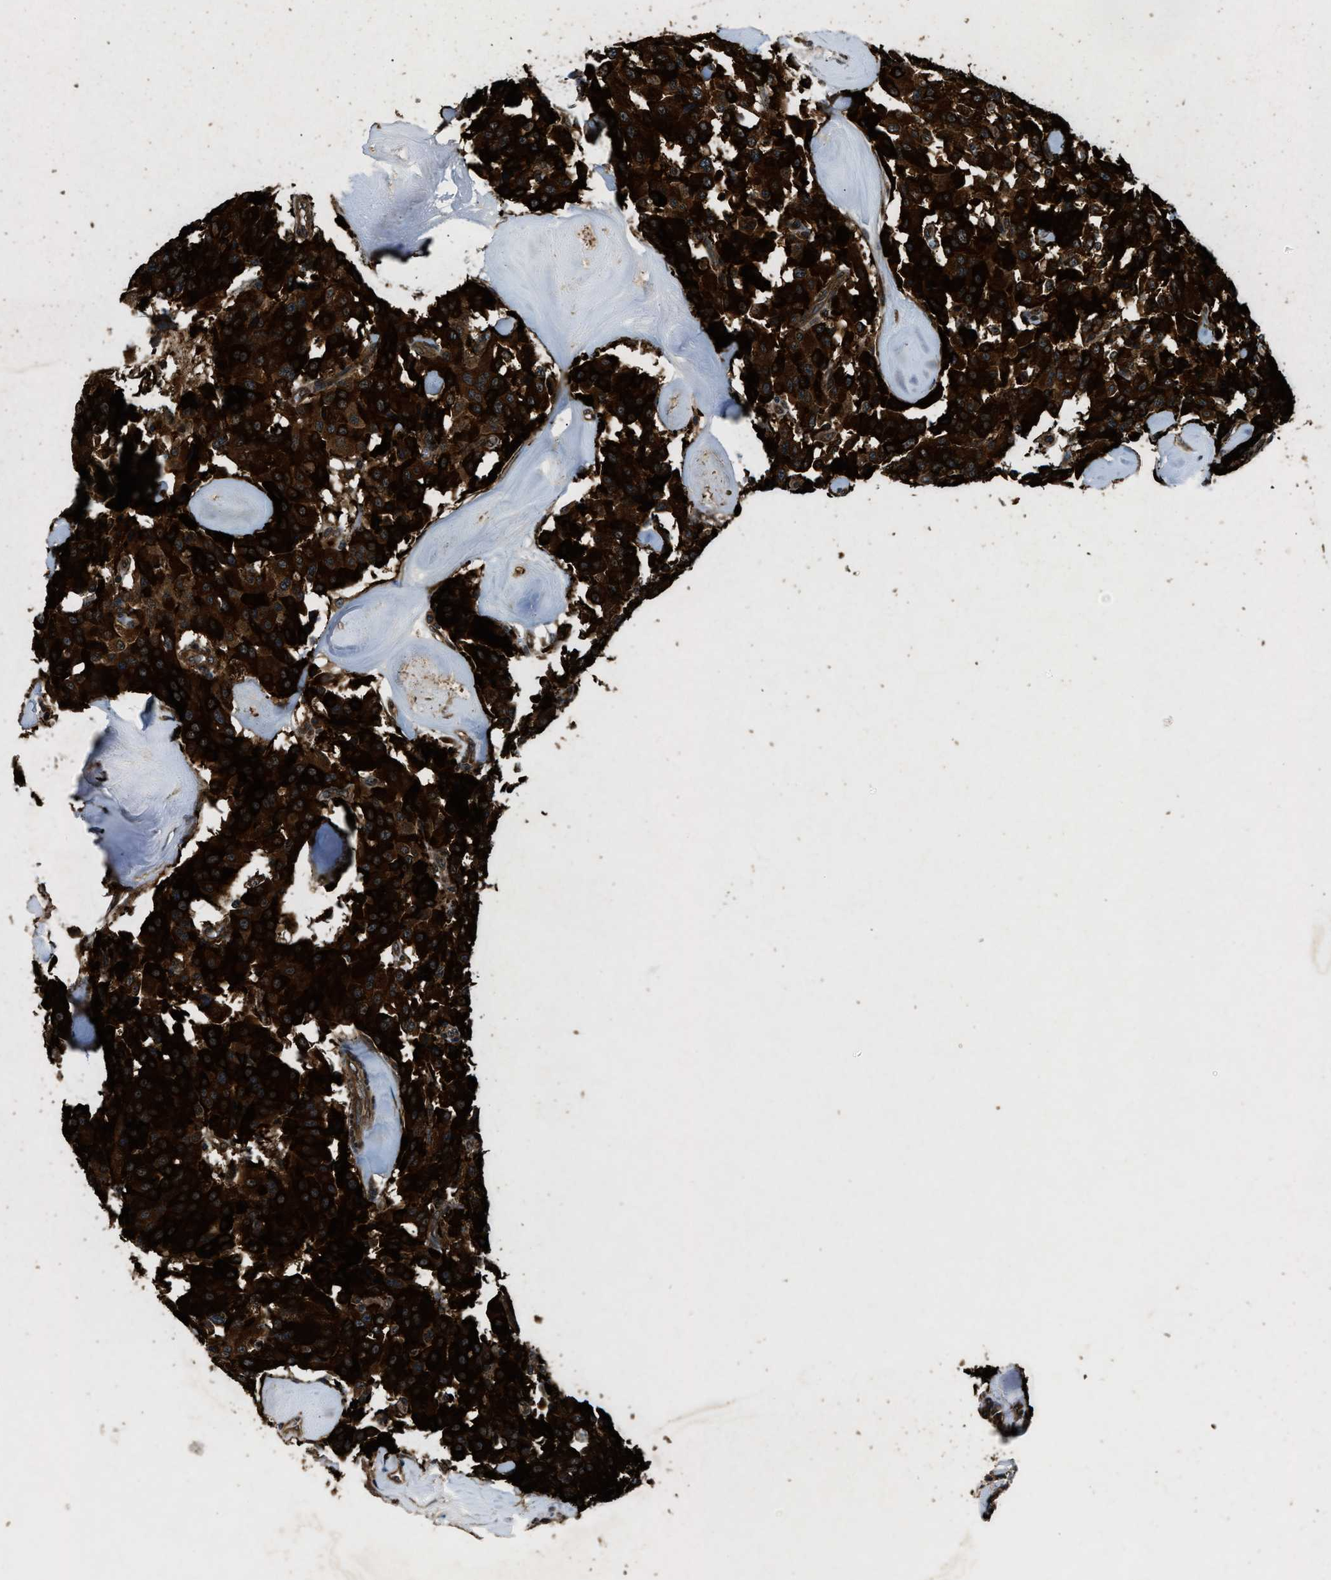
{"staining": {"intensity": "strong", "quantity": ">75%", "location": "cytoplasmic/membranous"}, "tissue": "carcinoid", "cell_type": "Tumor cells", "image_type": "cancer", "snomed": [{"axis": "morphology", "description": "Carcinoid, malignant, NOS"}, {"axis": "topography", "description": "Lung"}], "caption": "Protein analysis of carcinoid tissue shows strong cytoplasmic/membranous staining in about >75% of tumor cells.", "gene": "PNPLA8", "patient": {"sex": "male", "age": 30}}